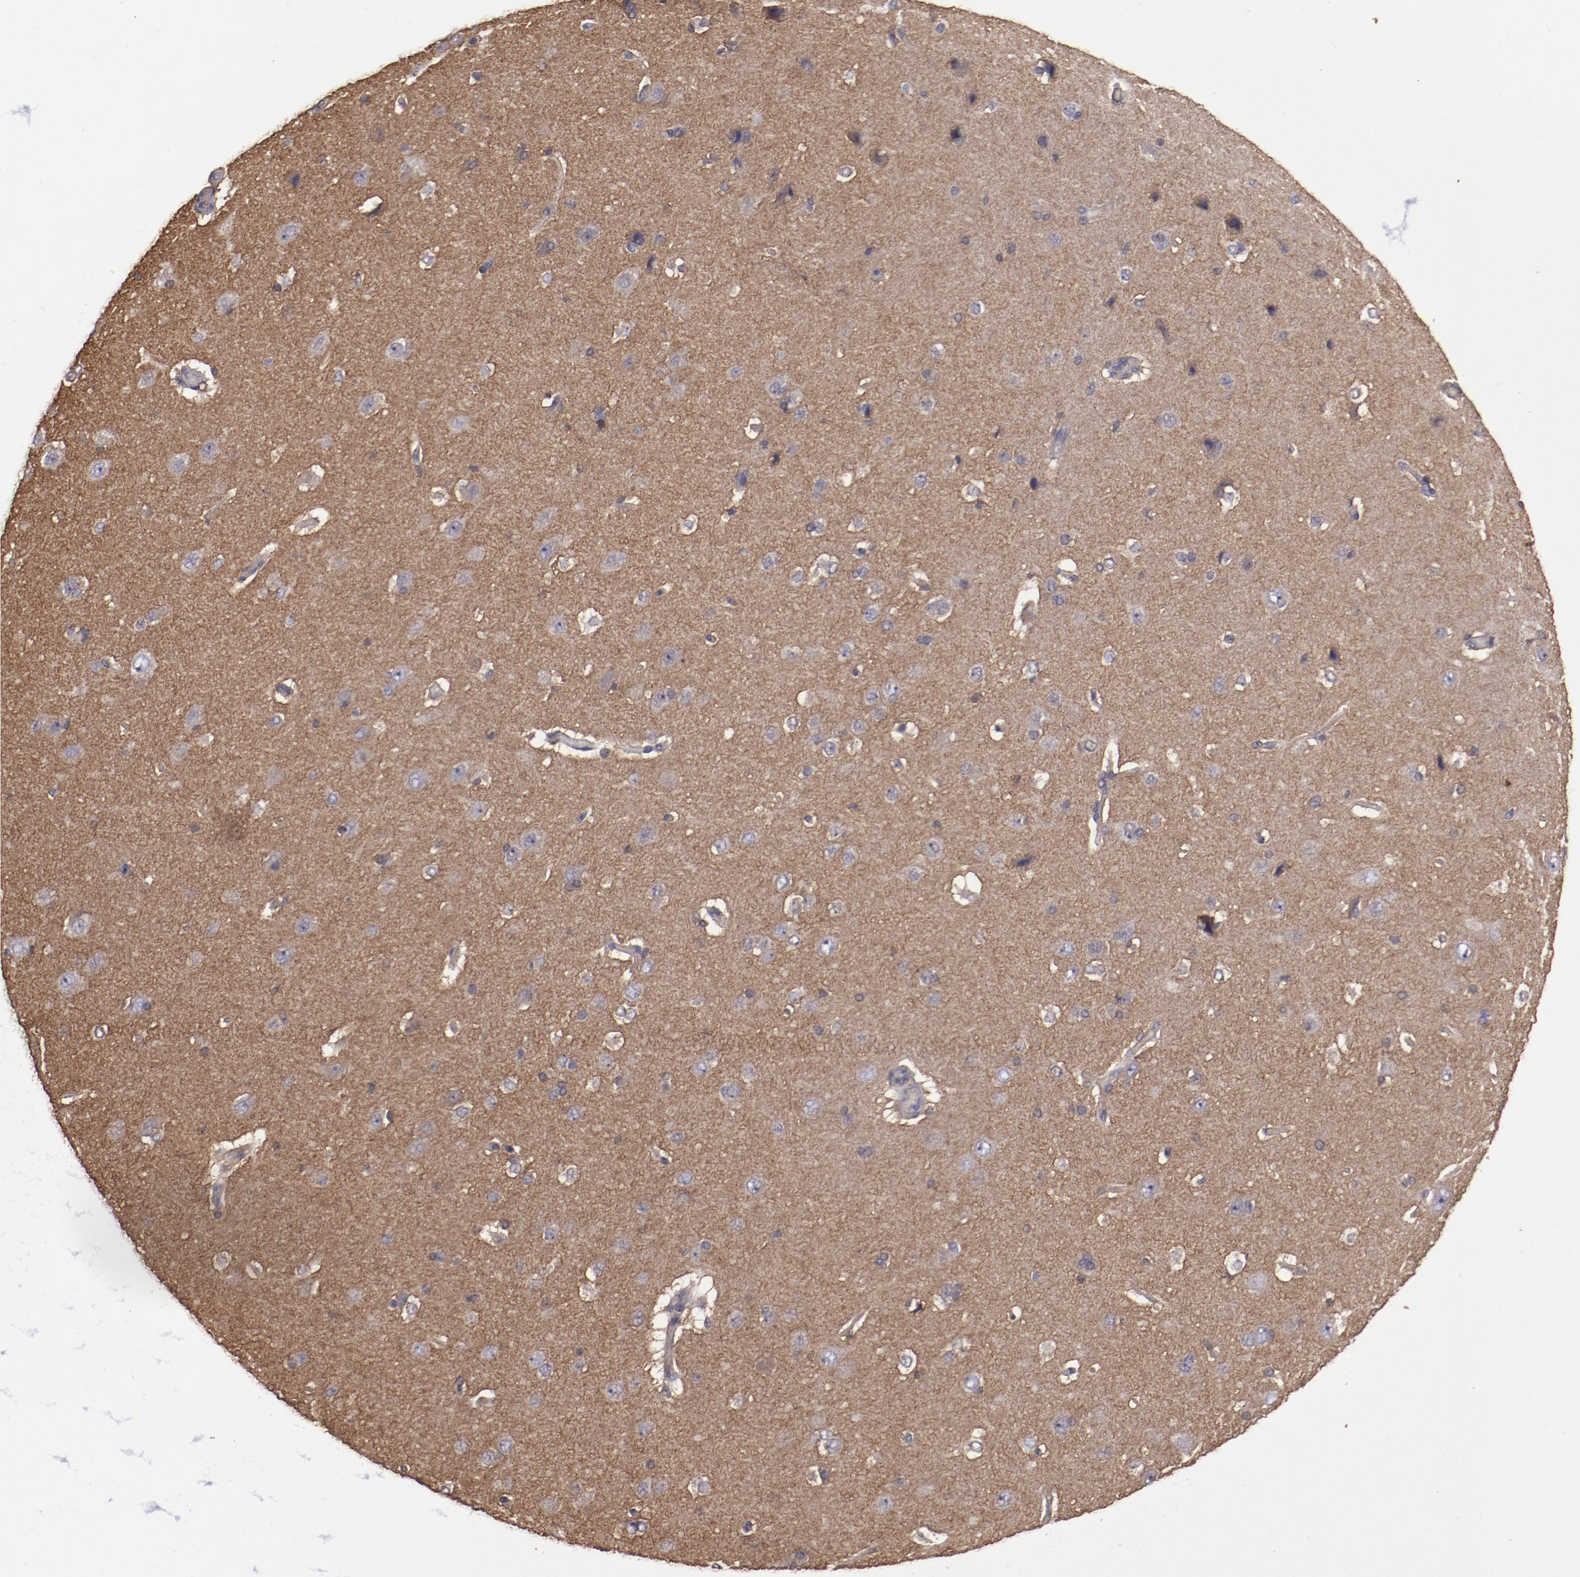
{"staining": {"intensity": "negative", "quantity": "none", "location": "none"}, "tissue": "cerebral cortex", "cell_type": "Endothelial cells", "image_type": "normal", "snomed": [{"axis": "morphology", "description": "Normal tissue, NOS"}, {"axis": "topography", "description": "Cerebral cortex"}], "caption": "Human cerebral cortex stained for a protein using immunohistochemistry (IHC) shows no positivity in endothelial cells.", "gene": "FAT1", "patient": {"sex": "female", "age": 45}}